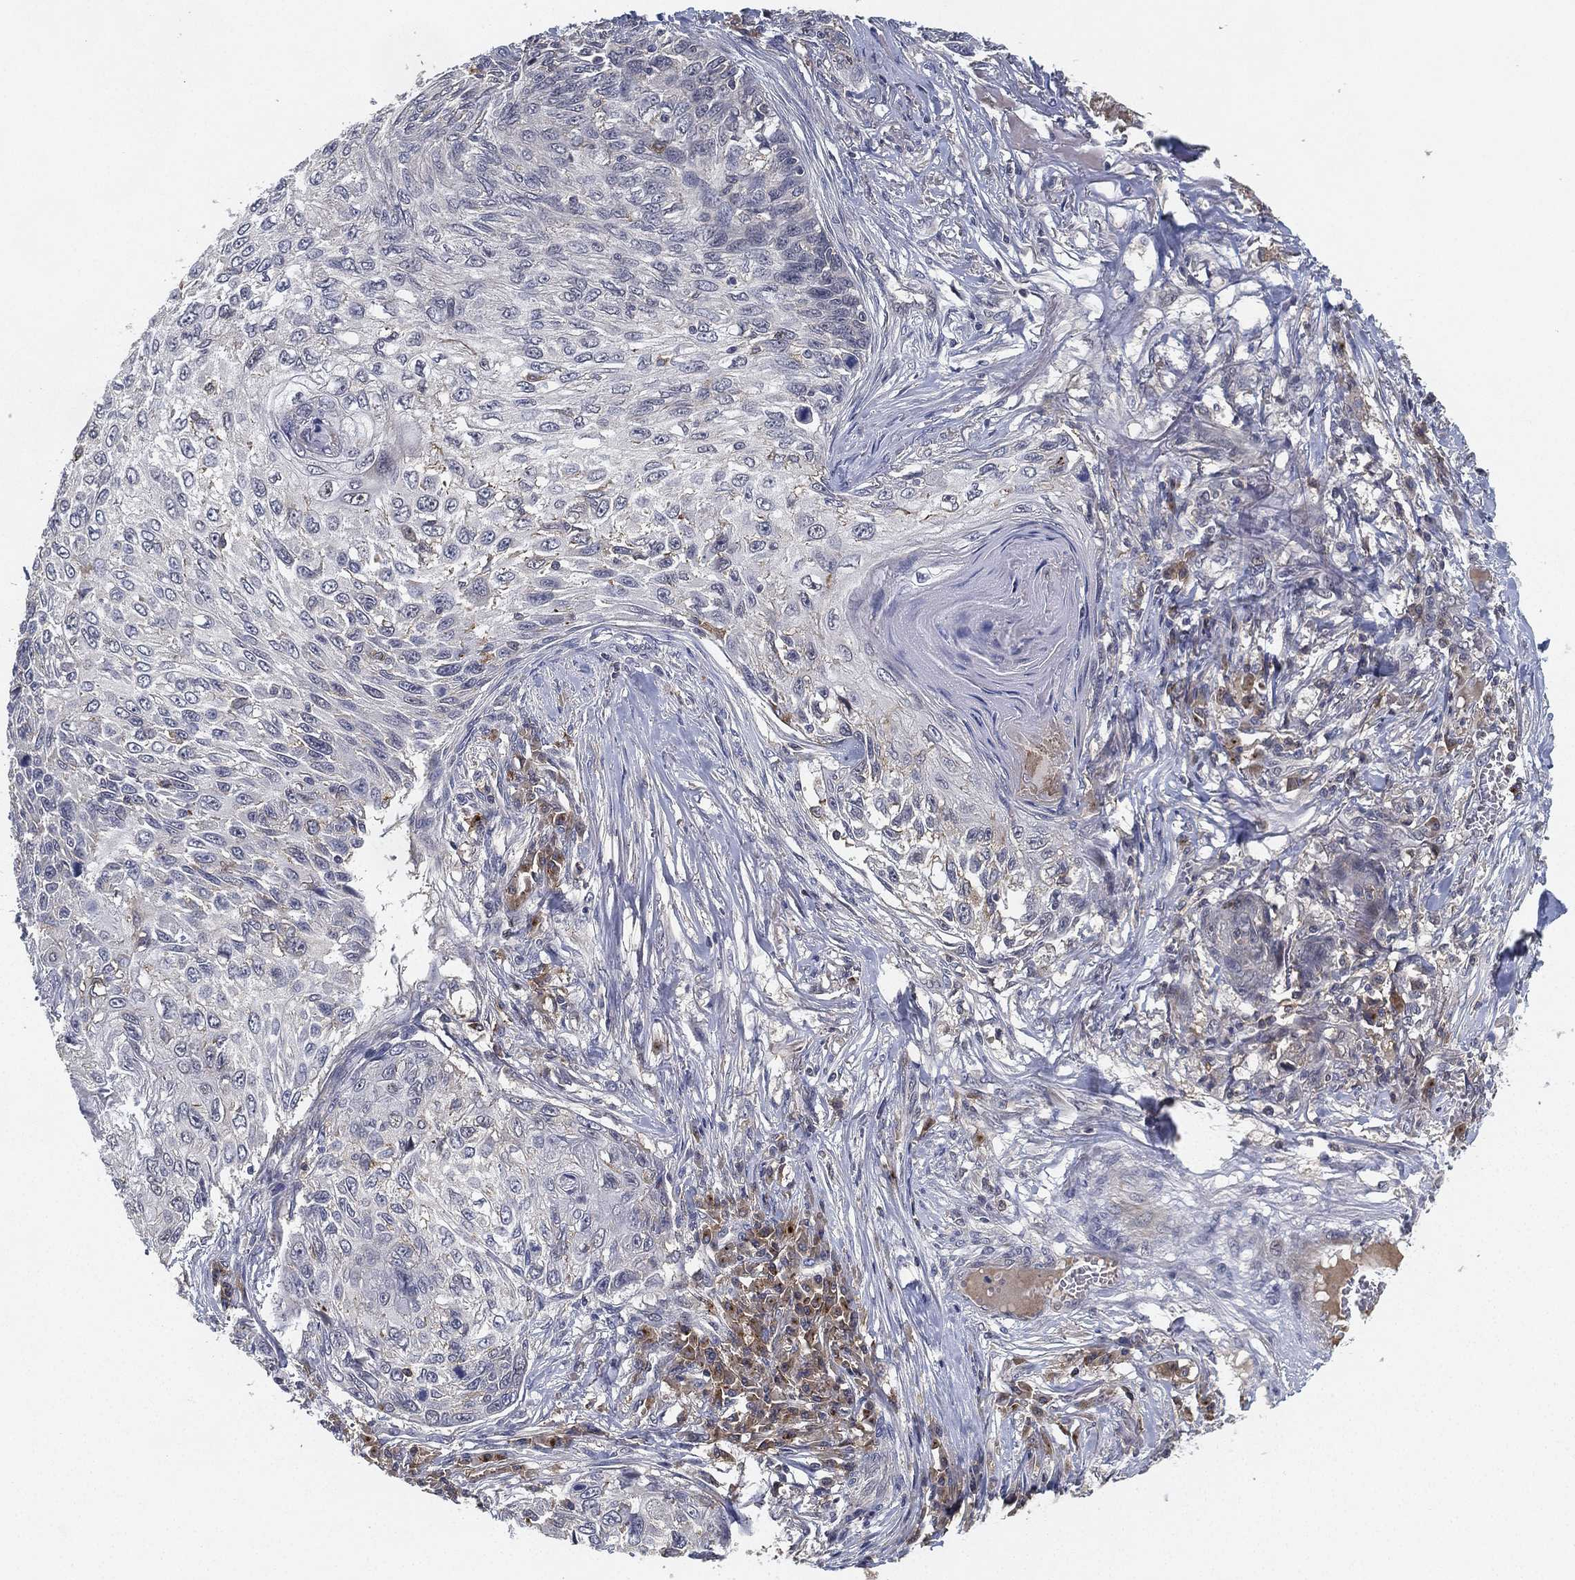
{"staining": {"intensity": "negative", "quantity": "none", "location": "none"}, "tissue": "skin cancer", "cell_type": "Tumor cells", "image_type": "cancer", "snomed": [{"axis": "morphology", "description": "Squamous cell carcinoma, NOS"}, {"axis": "topography", "description": "Skin"}], "caption": "High magnification brightfield microscopy of skin squamous cell carcinoma stained with DAB (brown) and counterstained with hematoxylin (blue): tumor cells show no significant positivity. (DAB IHC visualized using brightfield microscopy, high magnification).", "gene": "CFAP251", "patient": {"sex": "male", "age": 92}}